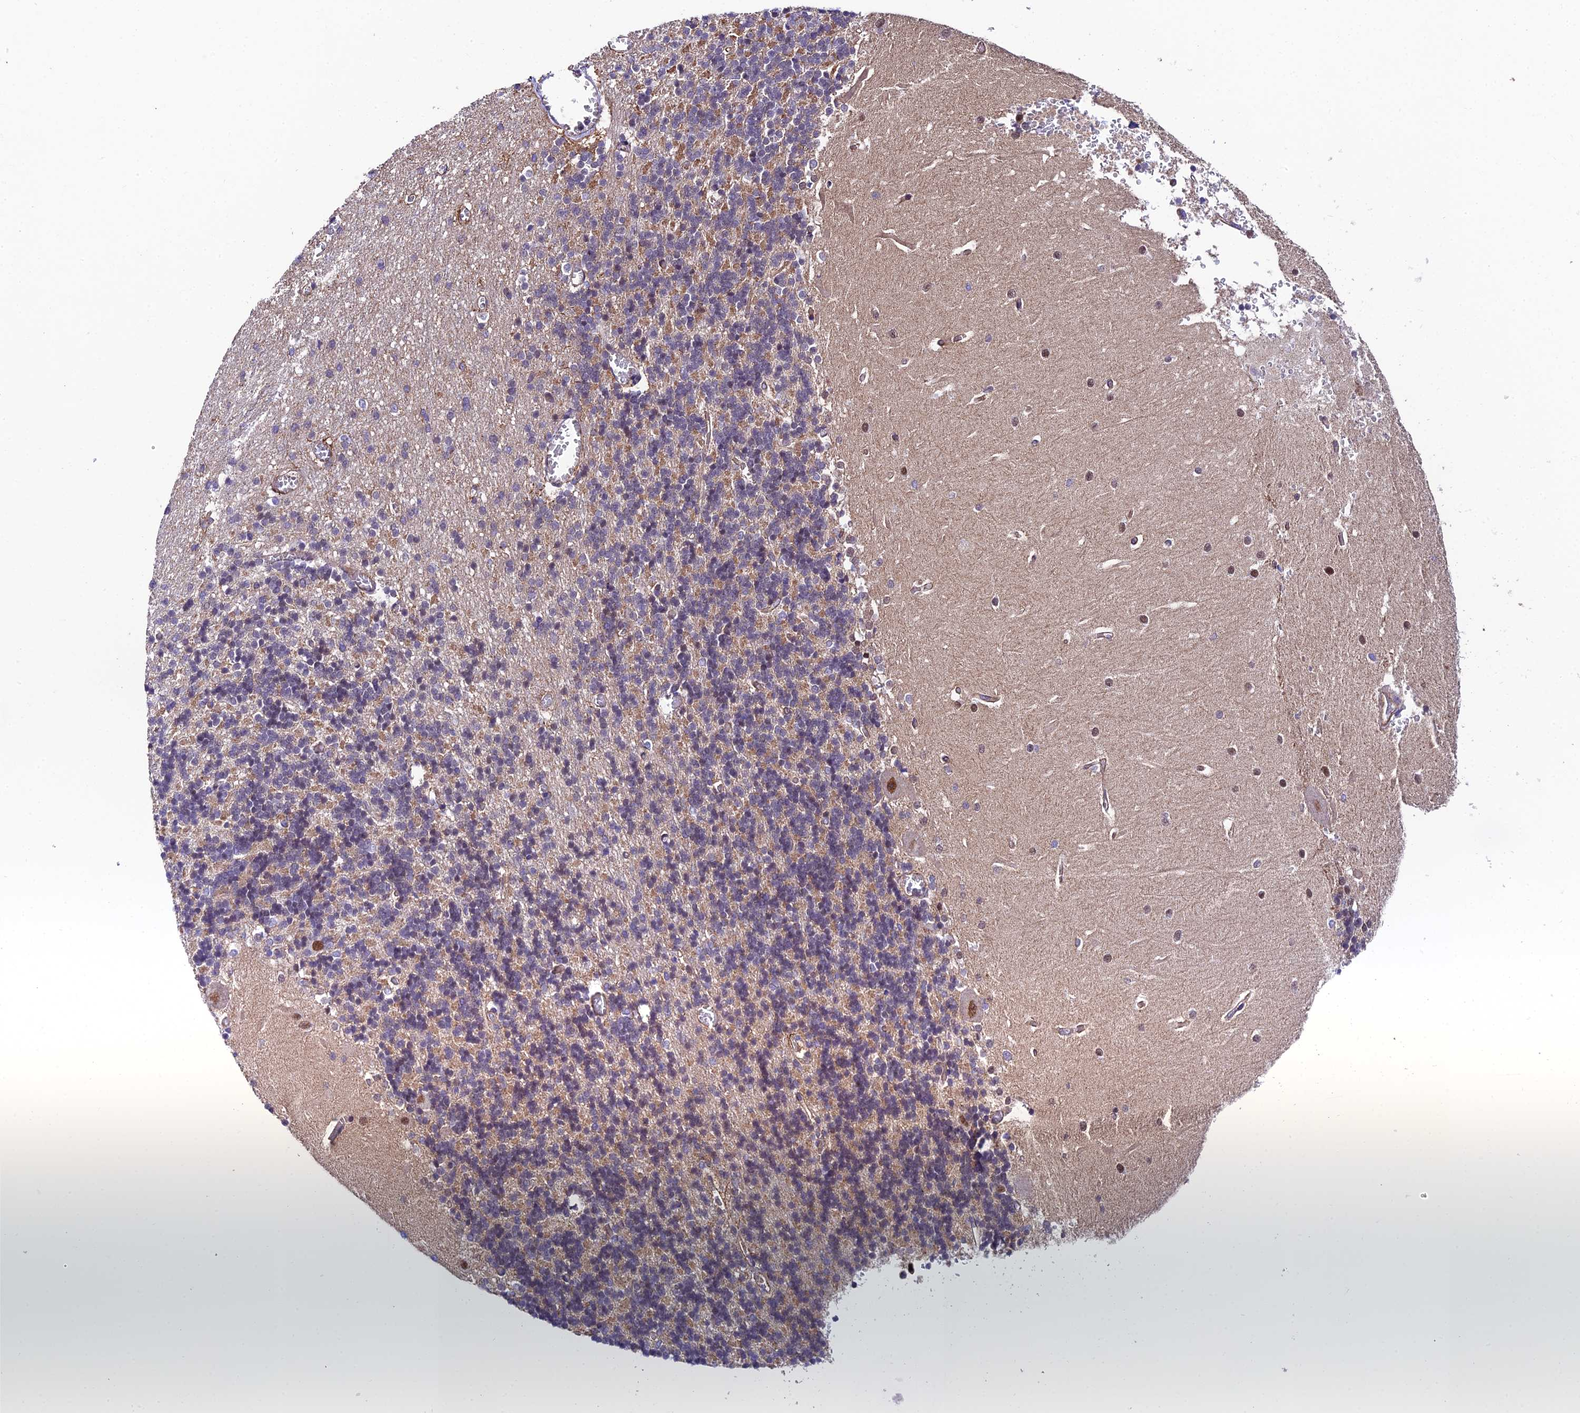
{"staining": {"intensity": "moderate", "quantity": "<25%", "location": "cytoplasmic/membranous"}, "tissue": "cerebellum", "cell_type": "Cells in granular layer", "image_type": "normal", "snomed": [{"axis": "morphology", "description": "Normal tissue, NOS"}, {"axis": "topography", "description": "Cerebellum"}], "caption": "Benign cerebellum demonstrates moderate cytoplasmic/membranous expression in about <25% of cells in granular layer, visualized by immunohistochemistry. (DAB = brown stain, brightfield microscopy at high magnification).", "gene": "QRFP", "patient": {"sex": "male", "age": 37}}